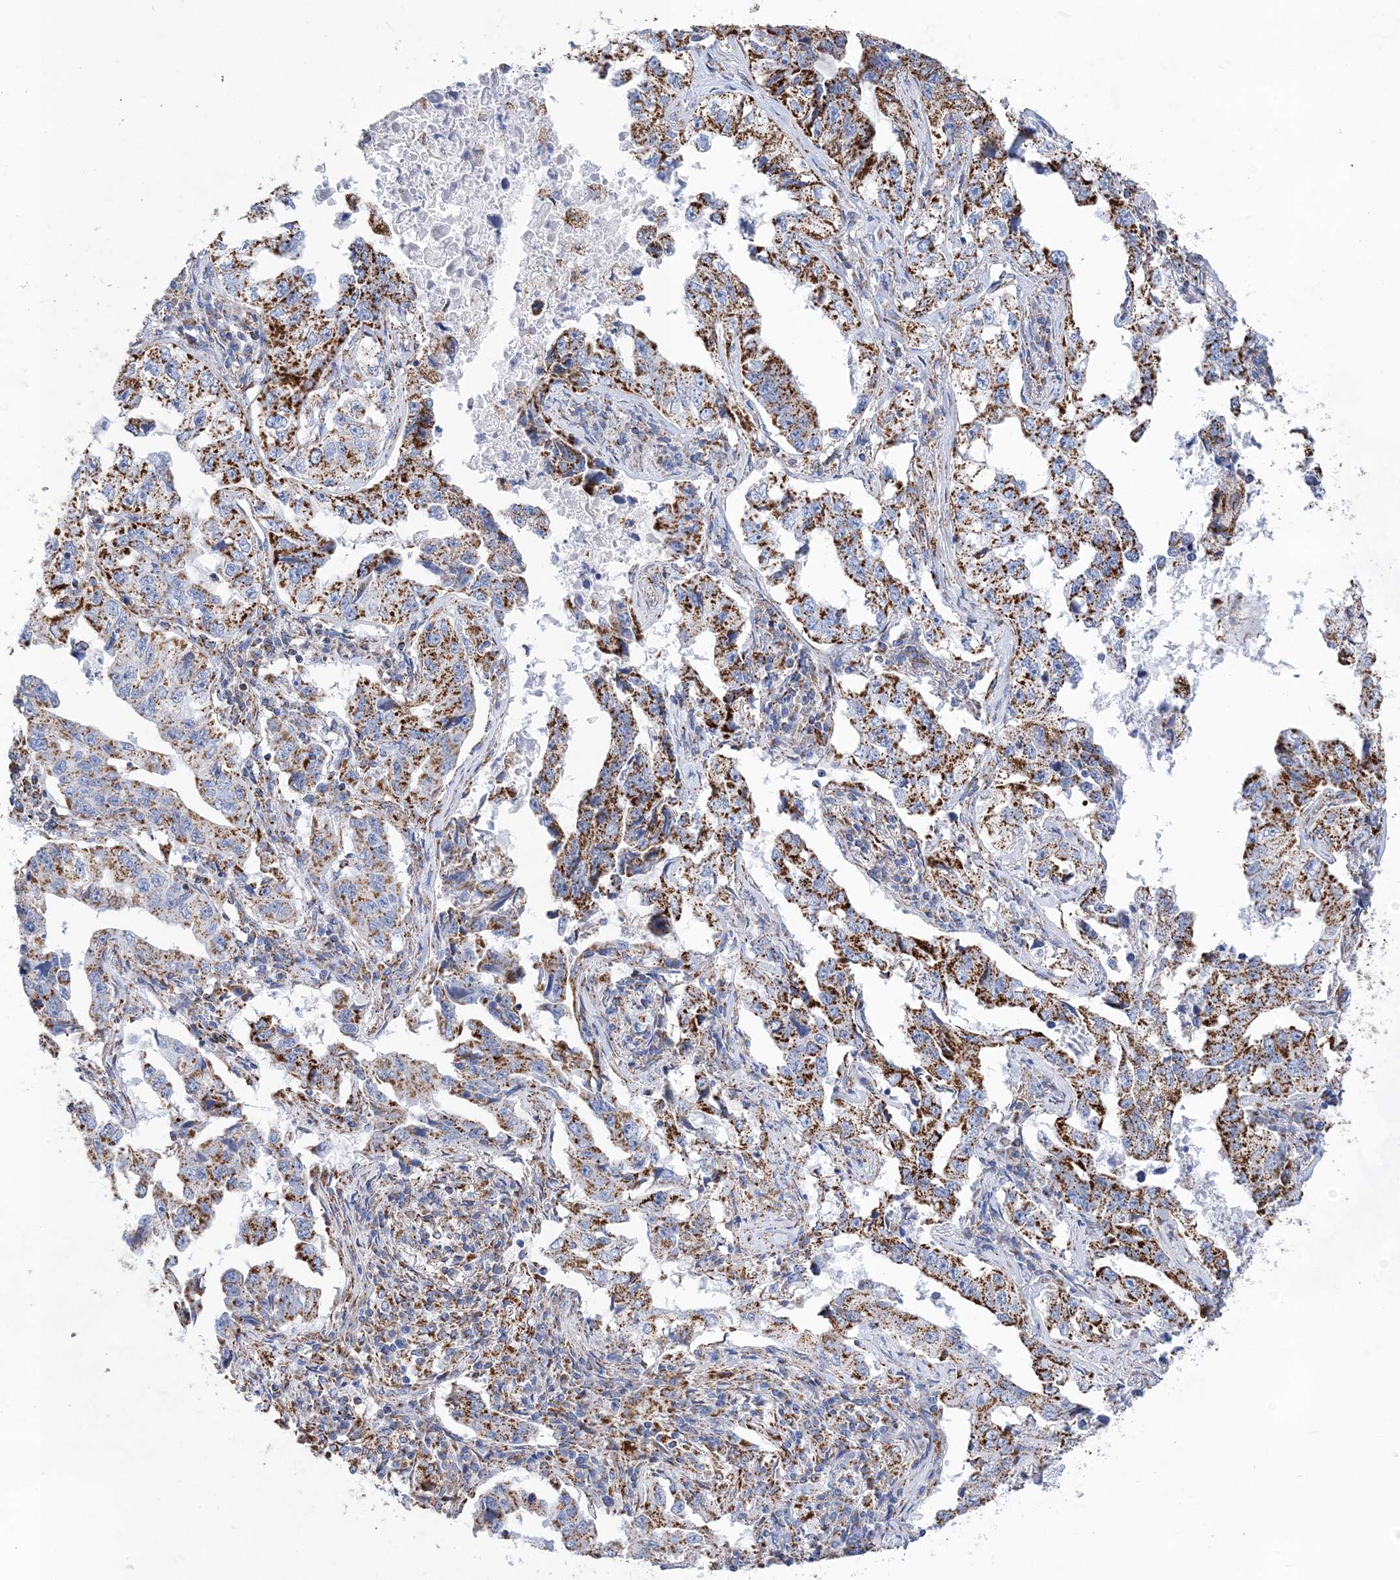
{"staining": {"intensity": "strong", "quantity": ">75%", "location": "cytoplasmic/membranous"}, "tissue": "lung cancer", "cell_type": "Tumor cells", "image_type": "cancer", "snomed": [{"axis": "morphology", "description": "Adenocarcinoma, NOS"}, {"axis": "topography", "description": "Lung"}], "caption": "Brown immunohistochemical staining in human lung cancer (adenocarcinoma) reveals strong cytoplasmic/membranous expression in approximately >75% of tumor cells.", "gene": "ACOT9", "patient": {"sex": "female", "age": 51}}